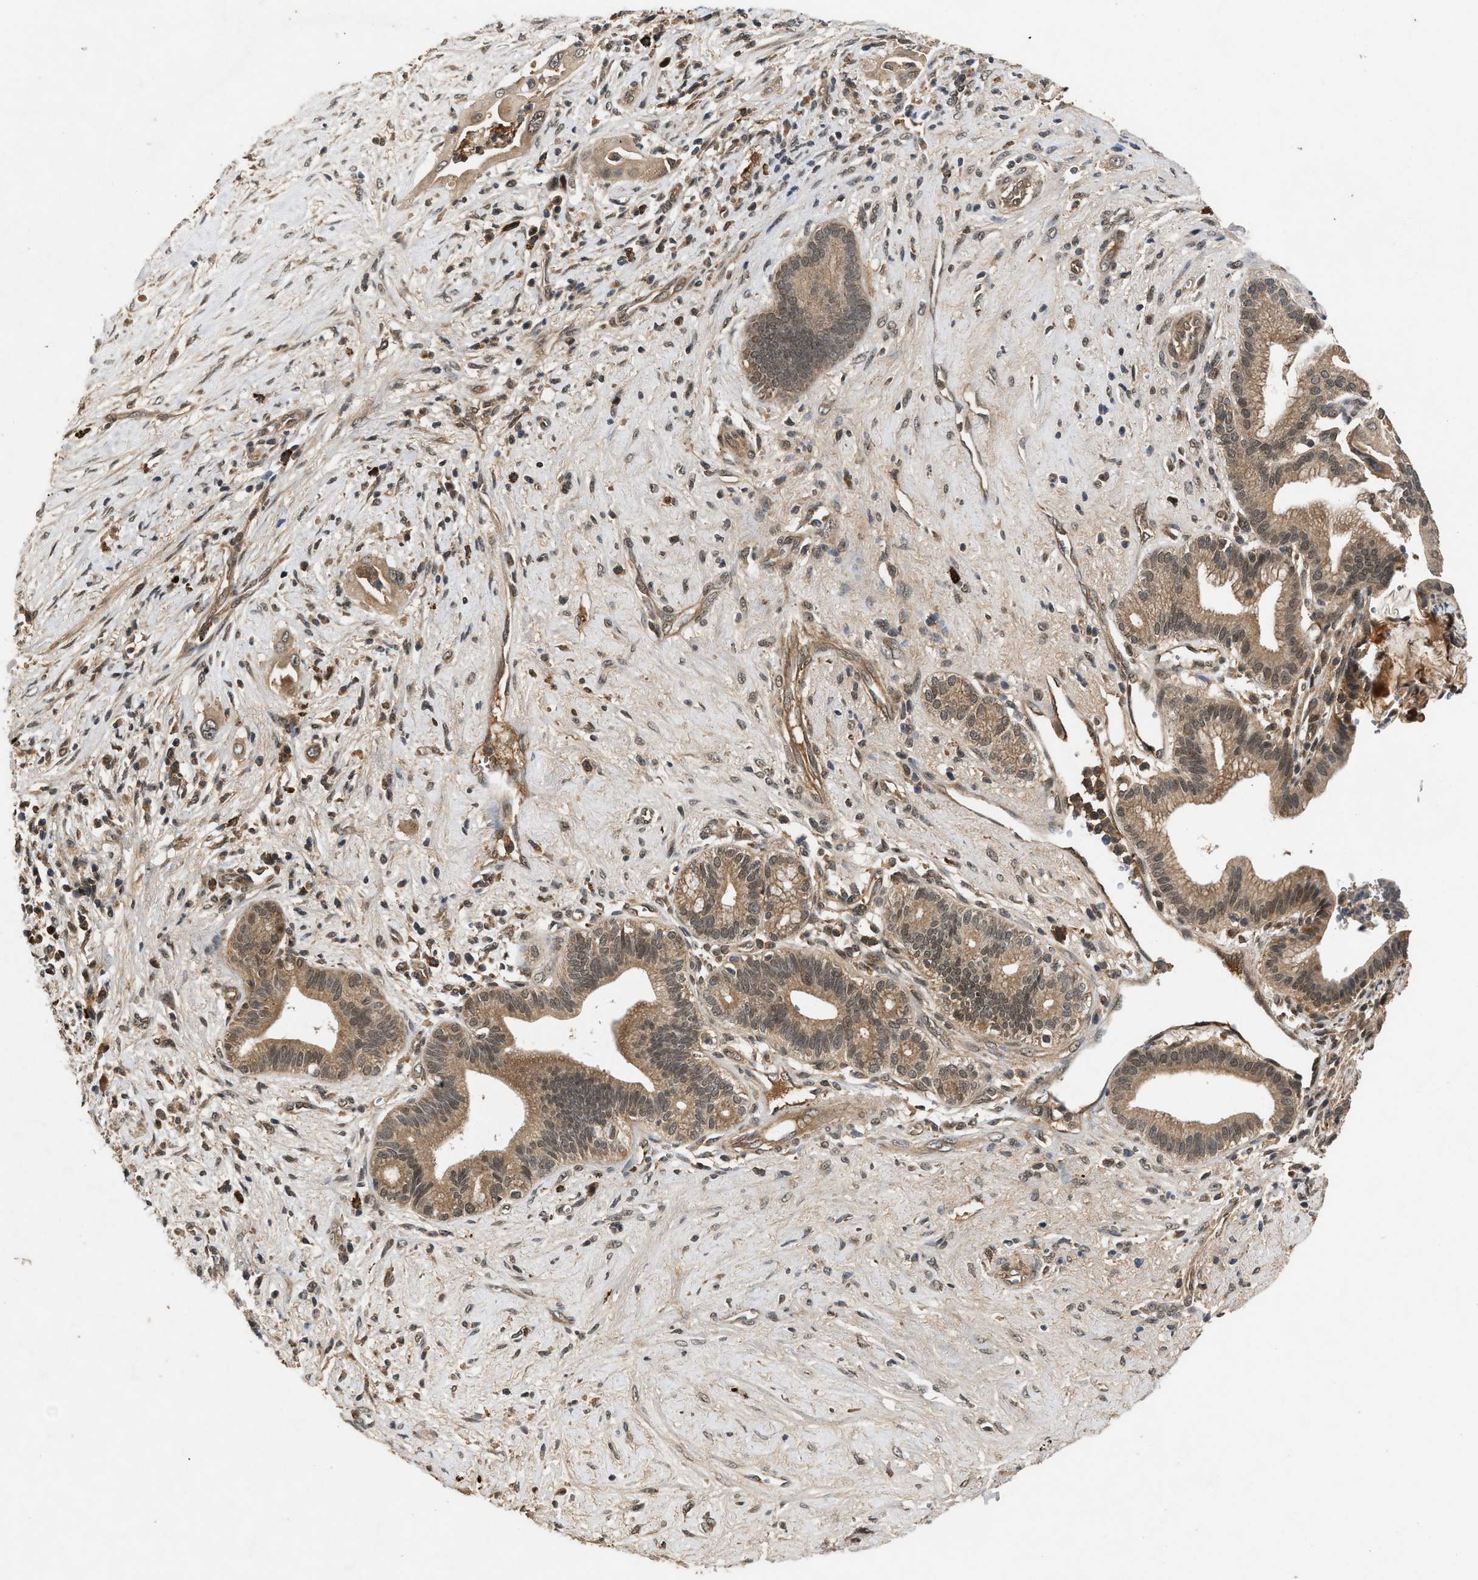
{"staining": {"intensity": "weak", "quantity": ">75%", "location": "cytoplasmic/membranous,nuclear"}, "tissue": "pancreatic cancer", "cell_type": "Tumor cells", "image_type": "cancer", "snomed": [{"axis": "morphology", "description": "Adenocarcinoma, NOS"}, {"axis": "topography", "description": "Pancreas"}], "caption": "Immunohistochemistry (DAB (3,3'-diaminobenzidine)) staining of human pancreatic cancer demonstrates weak cytoplasmic/membranous and nuclear protein staining in about >75% of tumor cells.", "gene": "RUSC2", "patient": {"sex": "male", "age": 59}}